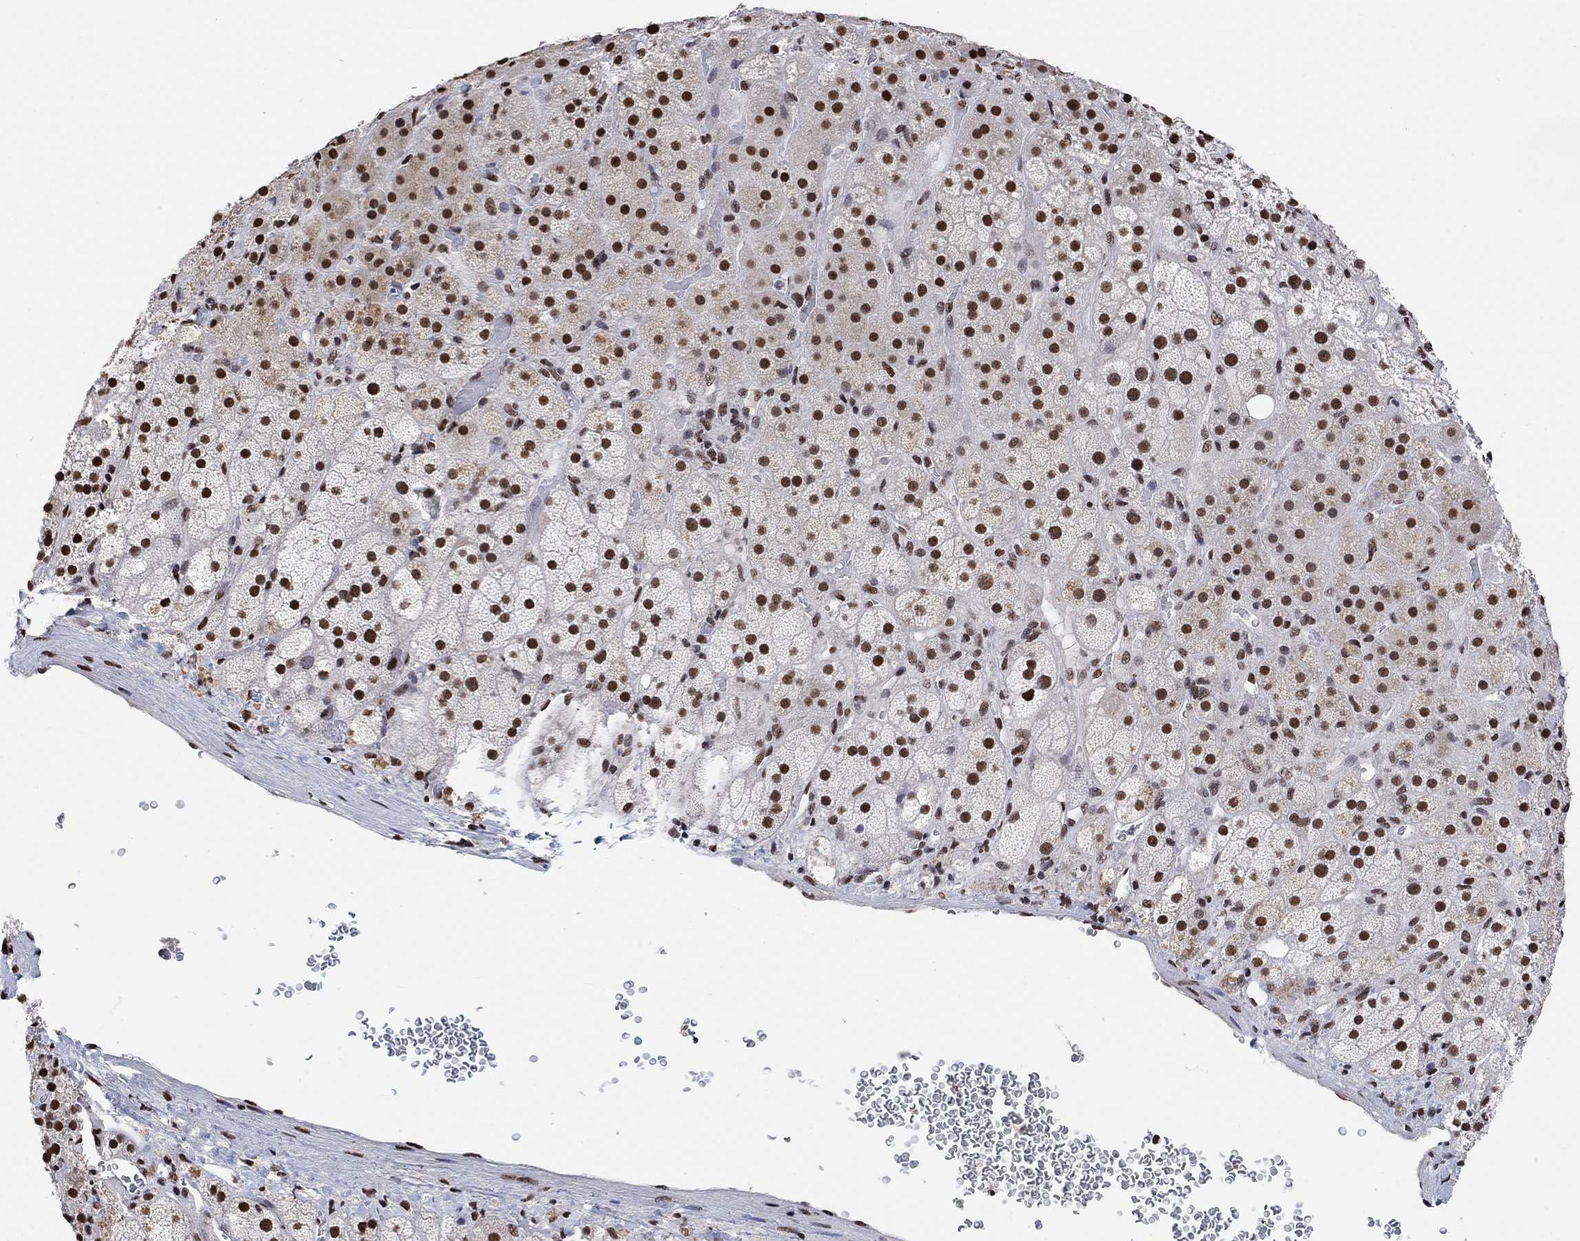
{"staining": {"intensity": "strong", "quantity": ">75%", "location": "nuclear"}, "tissue": "adrenal gland", "cell_type": "Glandular cells", "image_type": "normal", "snomed": [{"axis": "morphology", "description": "Normal tissue, NOS"}, {"axis": "topography", "description": "Adrenal gland"}], "caption": "Normal adrenal gland exhibits strong nuclear expression in about >75% of glandular cells, visualized by immunohistochemistry. Using DAB (brown) and hematoxylin (blue) stains, captured at high magnification using brightfield microscopy.", "gene": "USP39", "patient": {"sex": "male", "age": 57}}